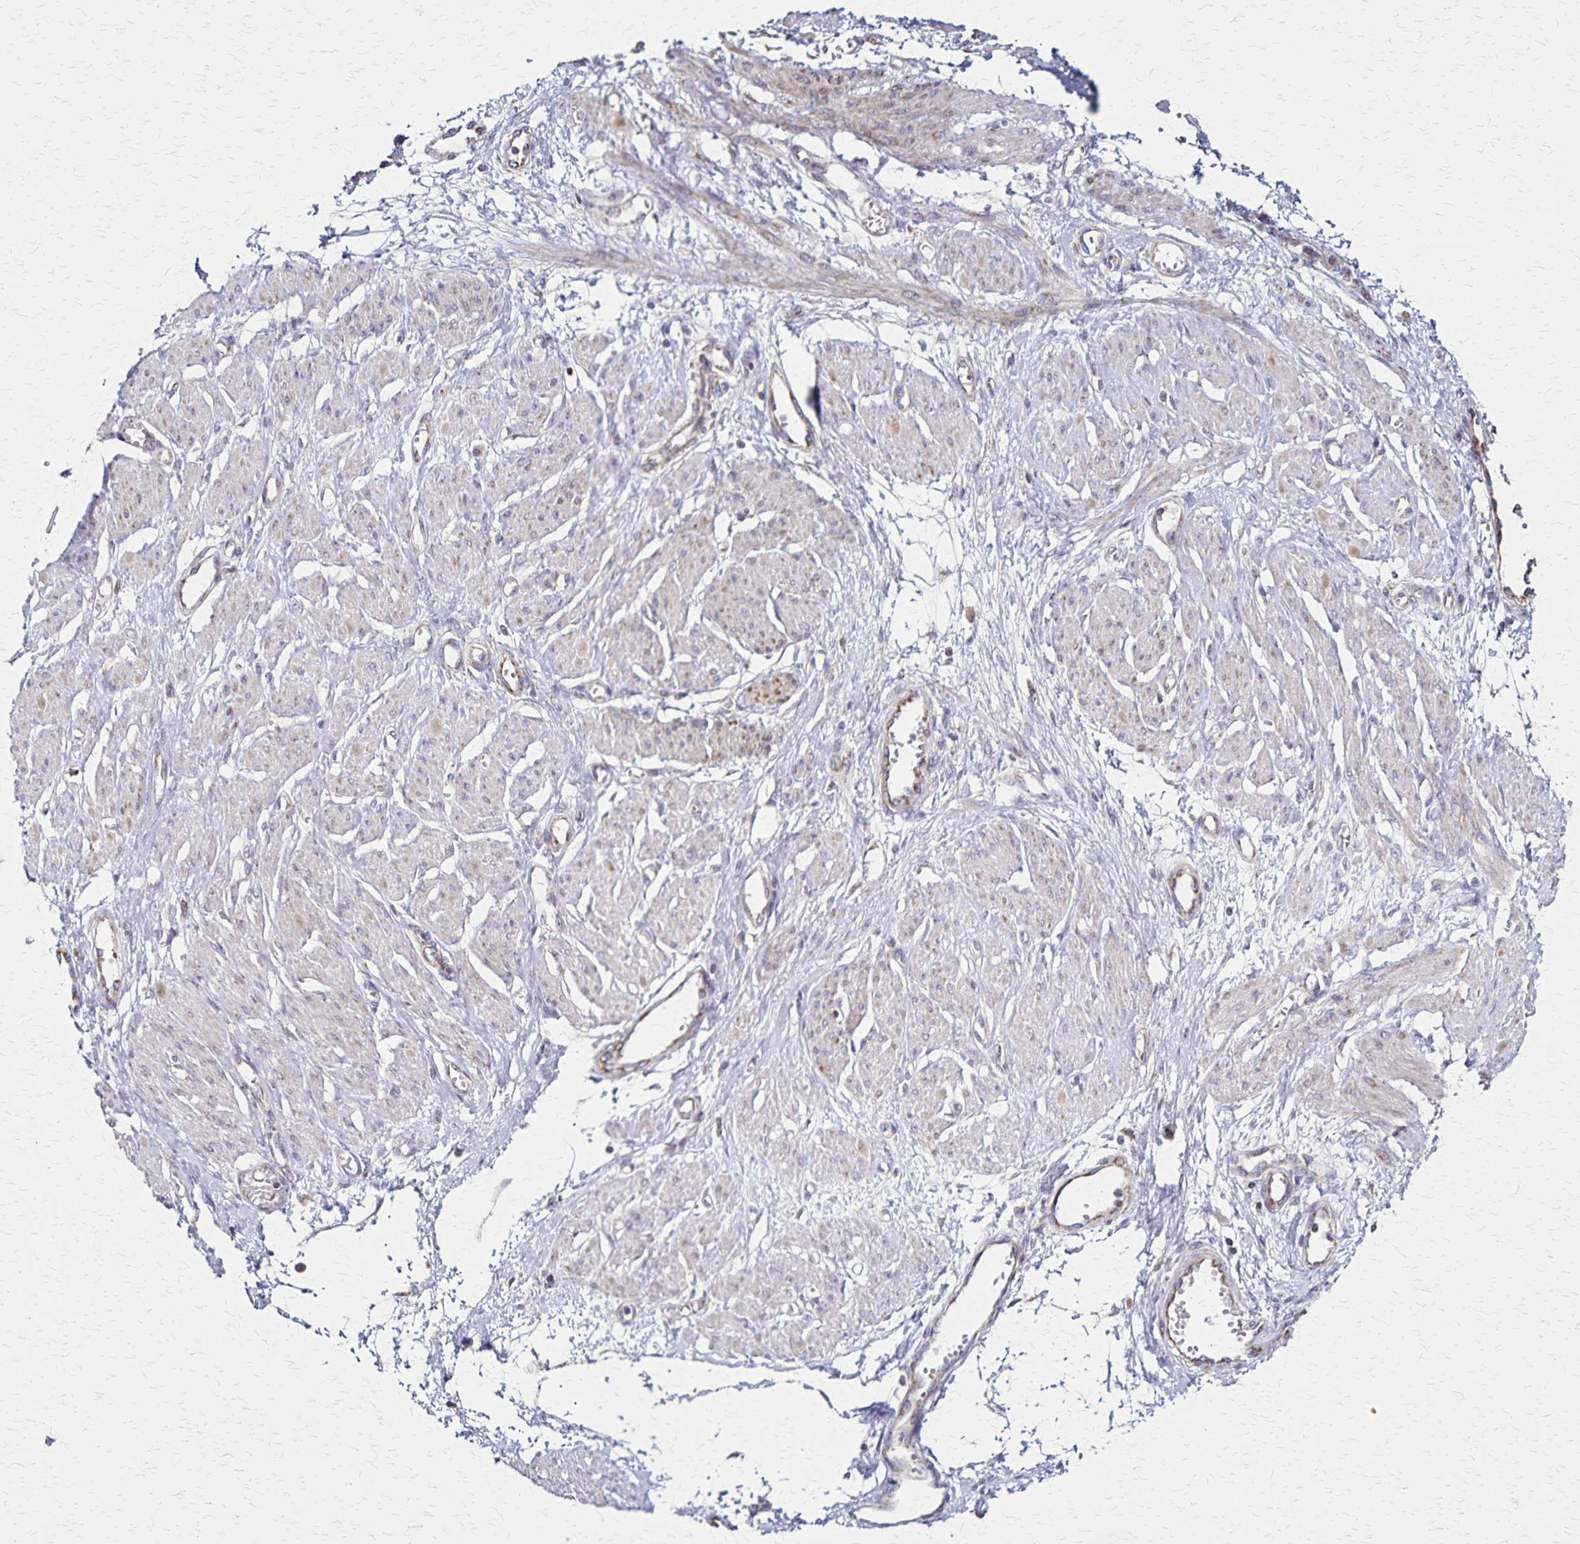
{"staining": {"intensity": "moderate", "quantity": "25%-75%", "location": "cytoplasmic/membranous"}, "tissue": "smooth muscle", "cell_type": "Smooth muscle cells", "image_type": "normal", "snomed": [{"axis": "morphology", "description": "Normal tissue, NOS"}, {"axis": "topography", "description": "Smooth muscle"}, {"axis": "topography", "description": "Uterus"}], "caption": "A high-resolution histopathology image shows immunohistochemistry (IHC) staining of benign smooth muscle, which exhibits moderate cytoplasmic/membranous staining in approximately 25%-75% of smooth muscle cells. The staining was performed using DAB (3,3'-diaminobenzidine), with brown indicating positive protein expression. Nuclei are stained blue with hematoxylin.", "gene": "NFS1", "patient": {"sex": "female", "age": 39}}